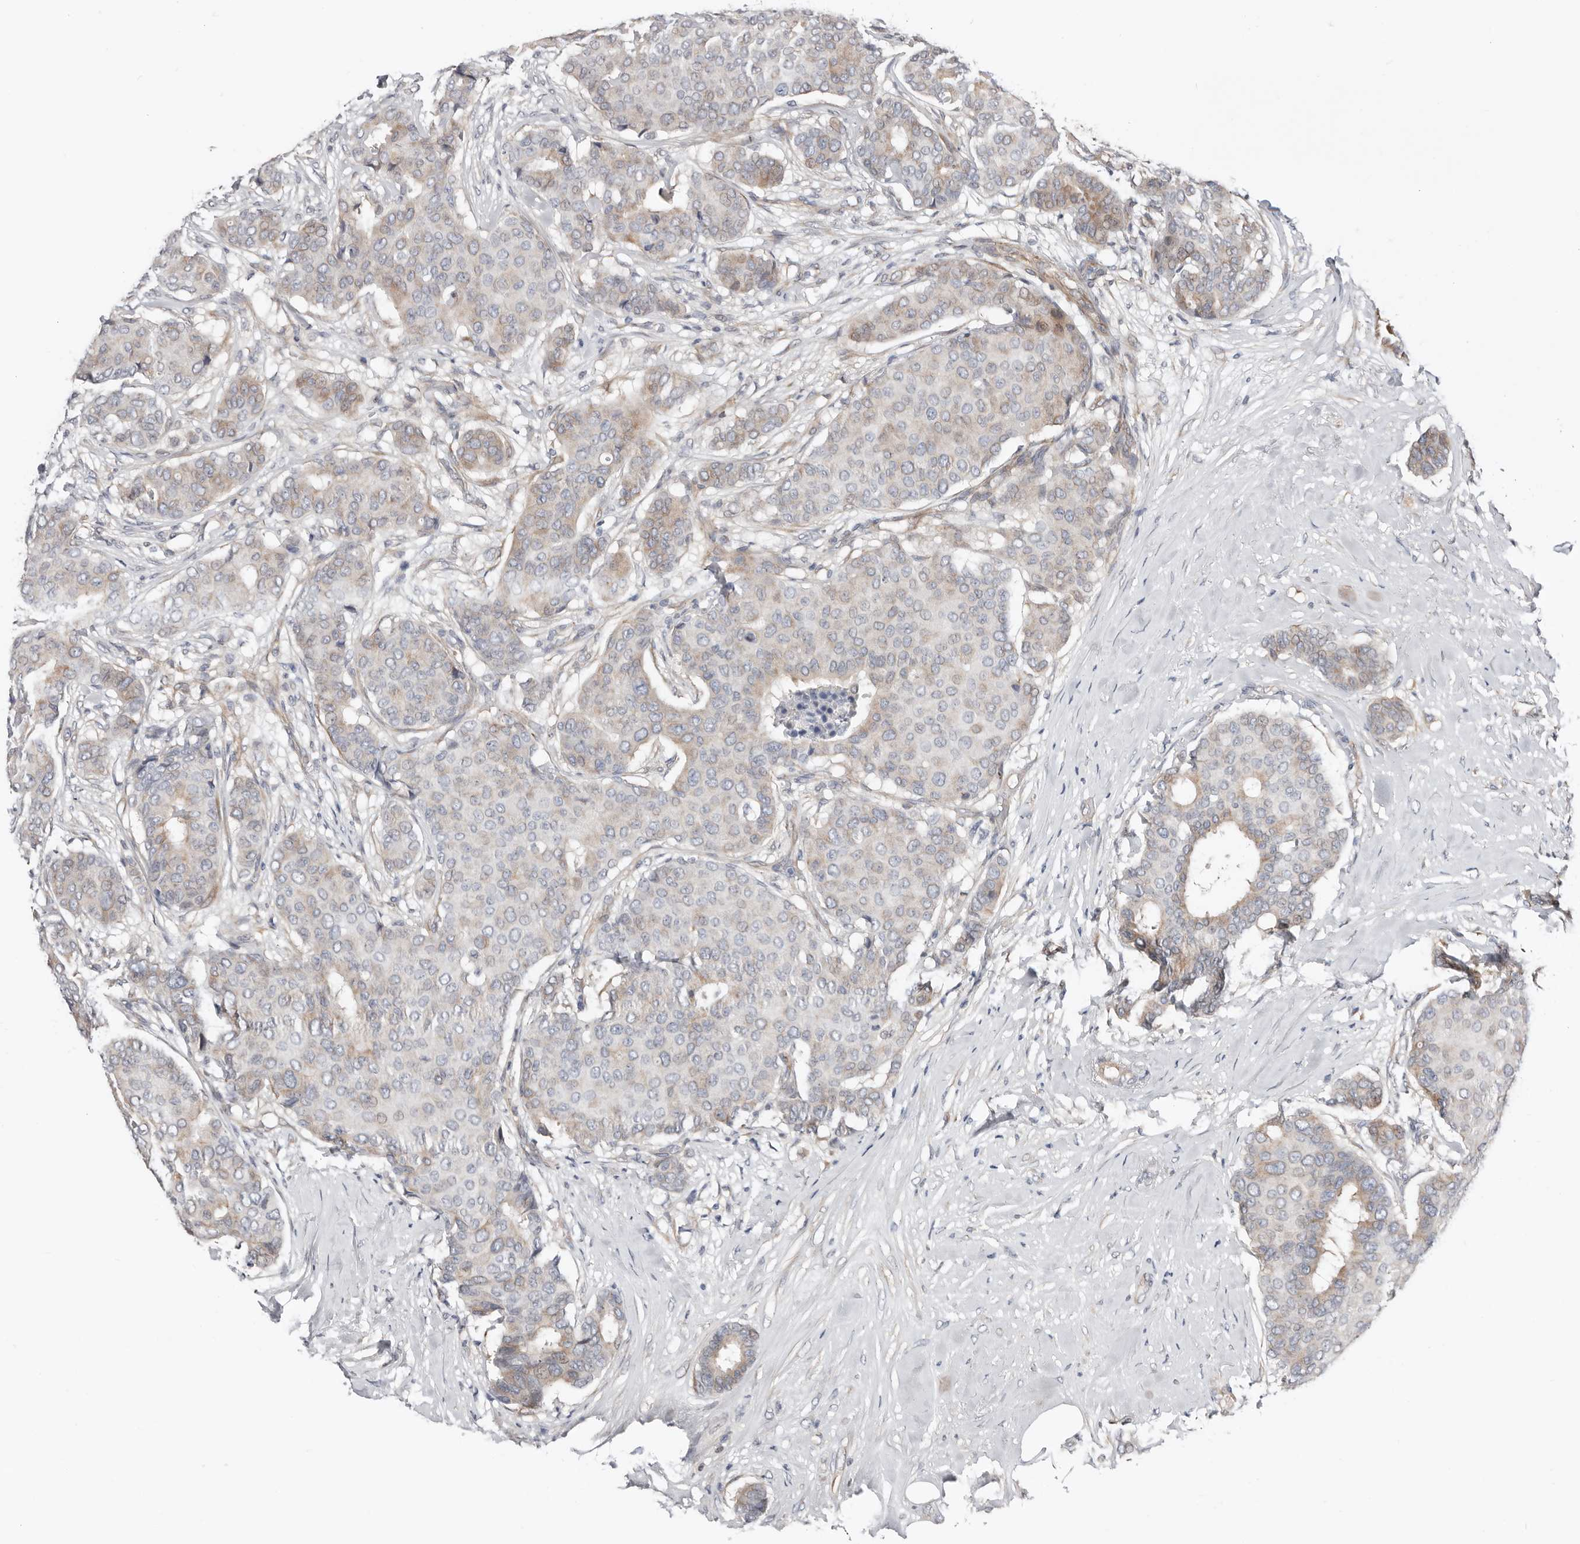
{"staining": {"intensity": "moderate", "quantity": "<25%", "location": "cytoplasmic/membranous"}, "tissue": "breast cancer", "cell_type": "Tumor cells", "image_type": "cancer", "snomed": [{"axis": "morphology", "description": "Duct carcinoma"}, {"axis": "topography", "description": "Breast"}], "caption": "DAB (3,3'-diaminobenzidine) immunohistochemical staining of breast cancer (intraductal carcinoma) displays moderate cytoplasmic/membranous protein positivity in about <25% of tumor cells.", "gene": "ASRGL1", "patient": {"sex": "female", "age": 75}}